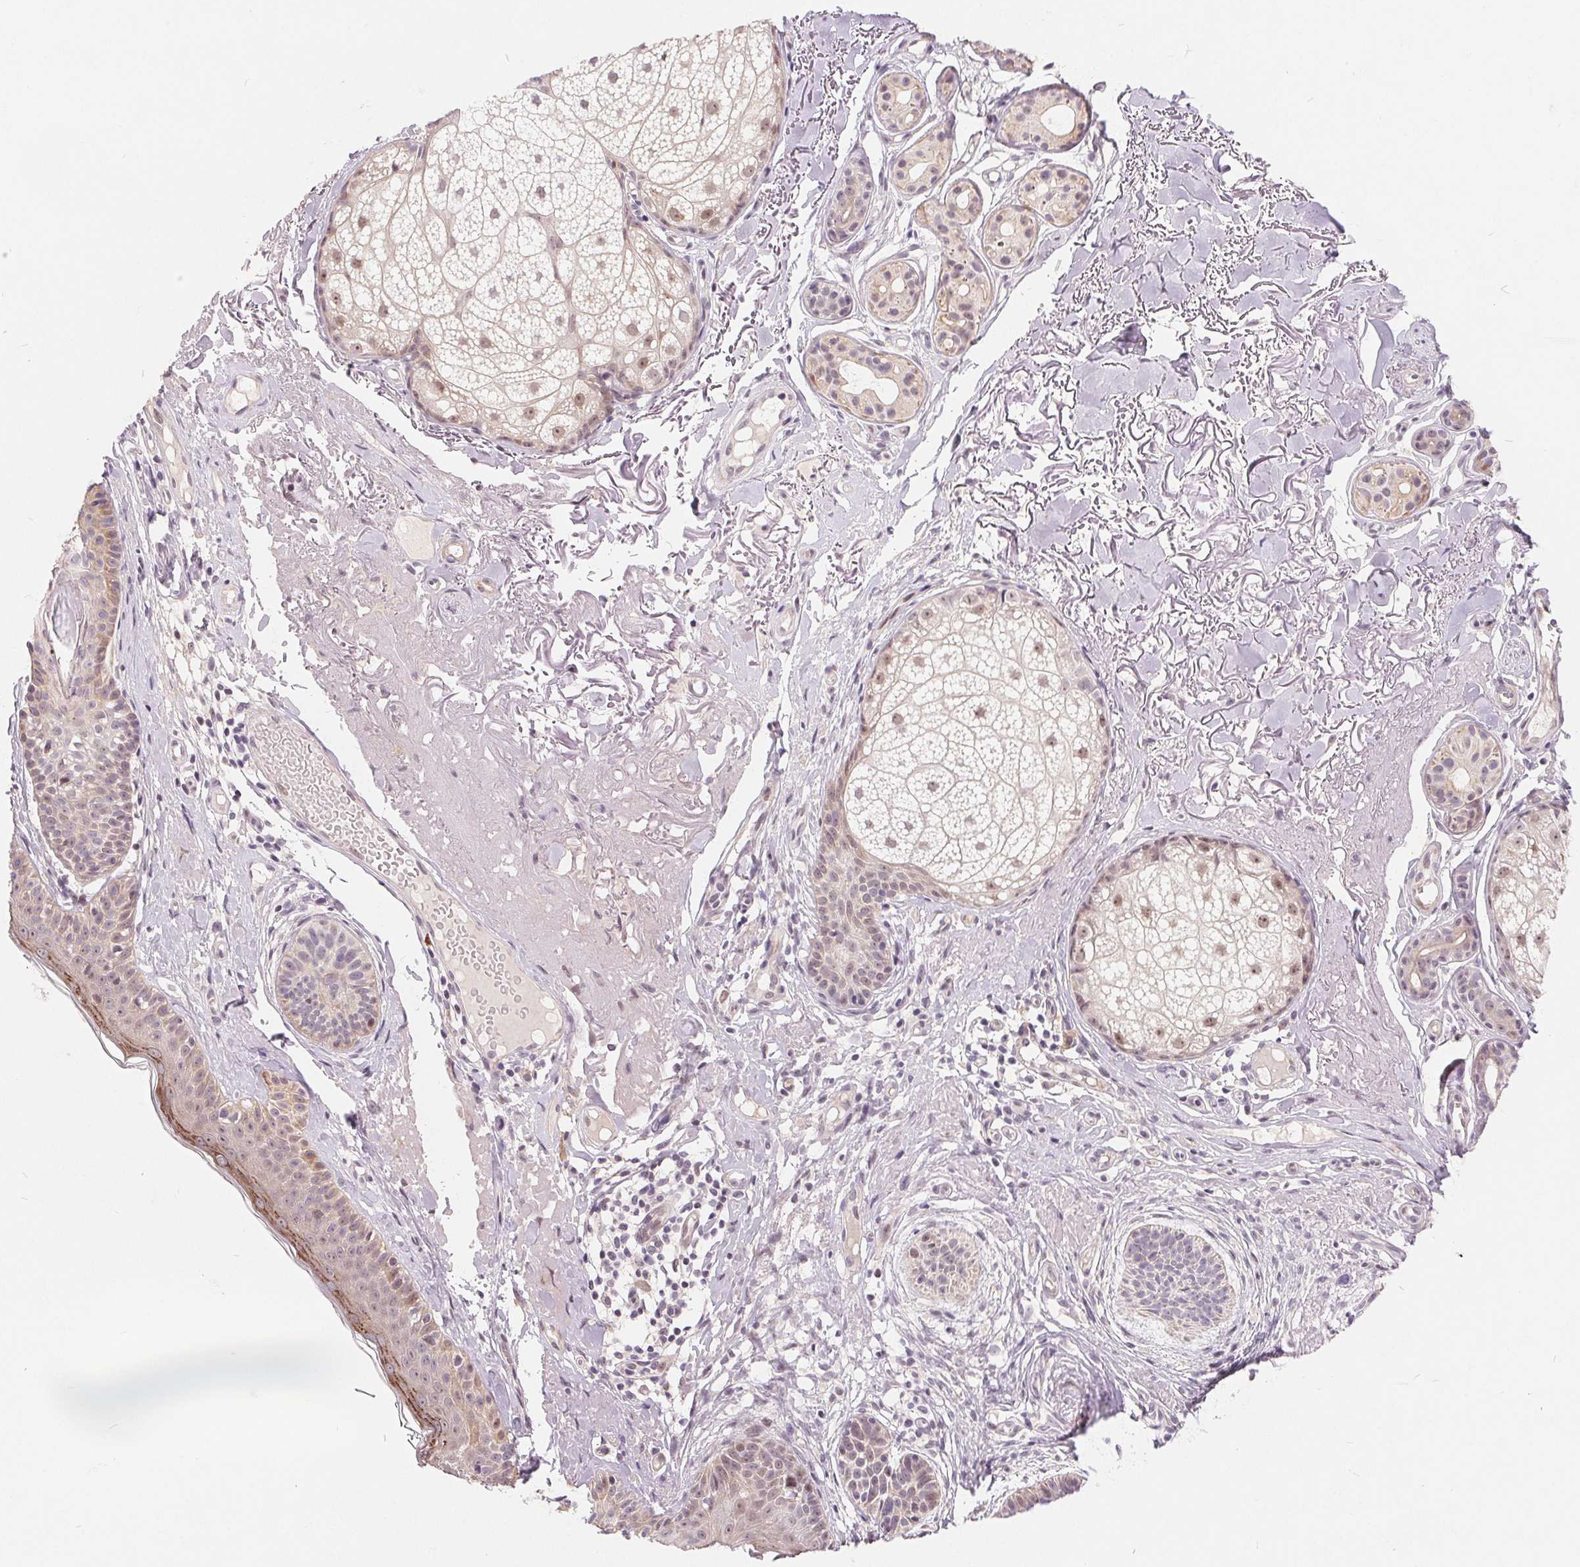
{"staining": {"intensity": "moderate", "quantity": "<25%", "location": "nuclear"}, "tissue": "skin cancer", "cell_type": "Tumor cells", "image_type": "cancer", "snomed": [{"axis": "morphology", "description": "Basal cell carcinoma"}, {"axis": "topography", "description": "Skin"}], "caption": "Tumor cells exhibit moderate nuclear expression in about <25% of cells in basal cell carcinoma (skin).", "gene": "NRG2", "patient": {"sex": "male", "age": 78}}